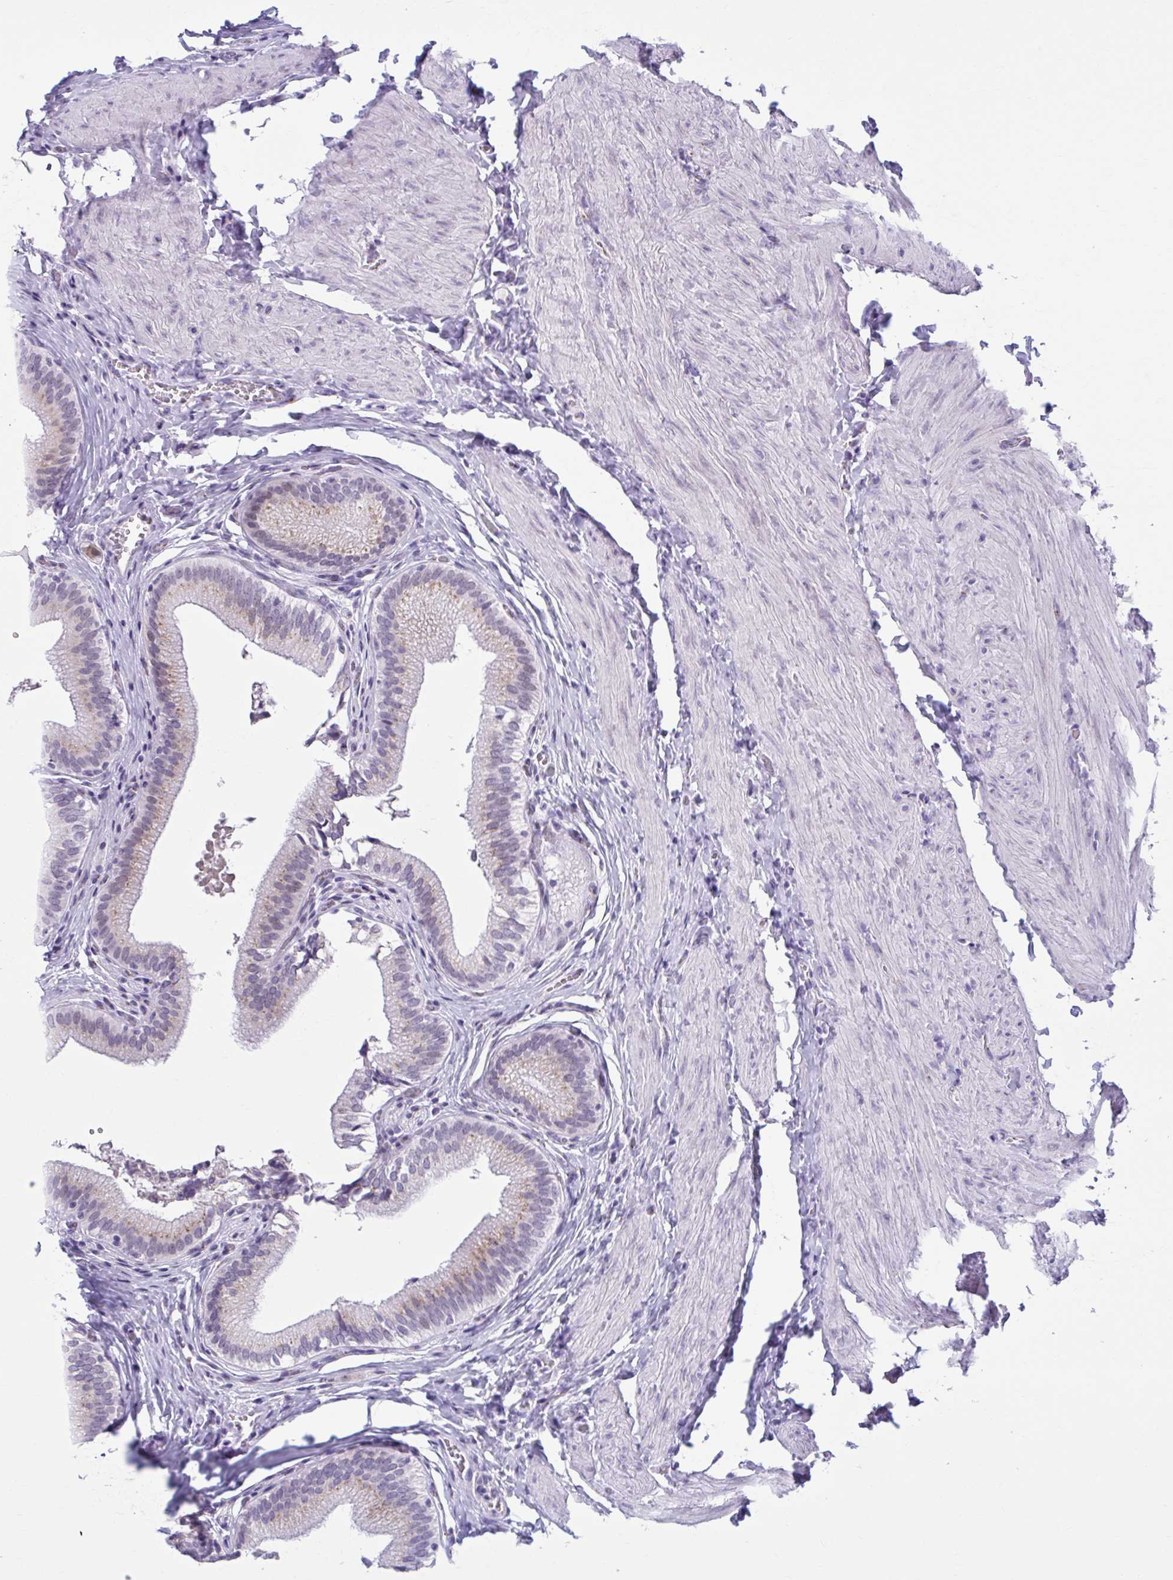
{"staining": {"intensity": "weak", "quantity": "25%-75%", "location": "cytoplasmic/membranous"}, "tissue": "gallbladder", "cell_type": "Glandular cells", "image_type": "normal", "snomed": [{"axis": "morphology", "description": "Normal tissue, NOS"}, {"axis": "topography", "description": "Gallbladder"}, {"axis": "topography", "description": "Peripheral nerve tissue"}], "caption": "Protein positivity by immunohistochemistry shows weak cytoplasmic/membranous positivity in approximately 25%-75% of glandular cells in normal gallbladder. (DAB (3,3'-diaminobenzidine) = brown stain, brightfield microscopy at high magnification).", "gene": "ZNF682", "patient": {"sex": "male", "age": 17}}